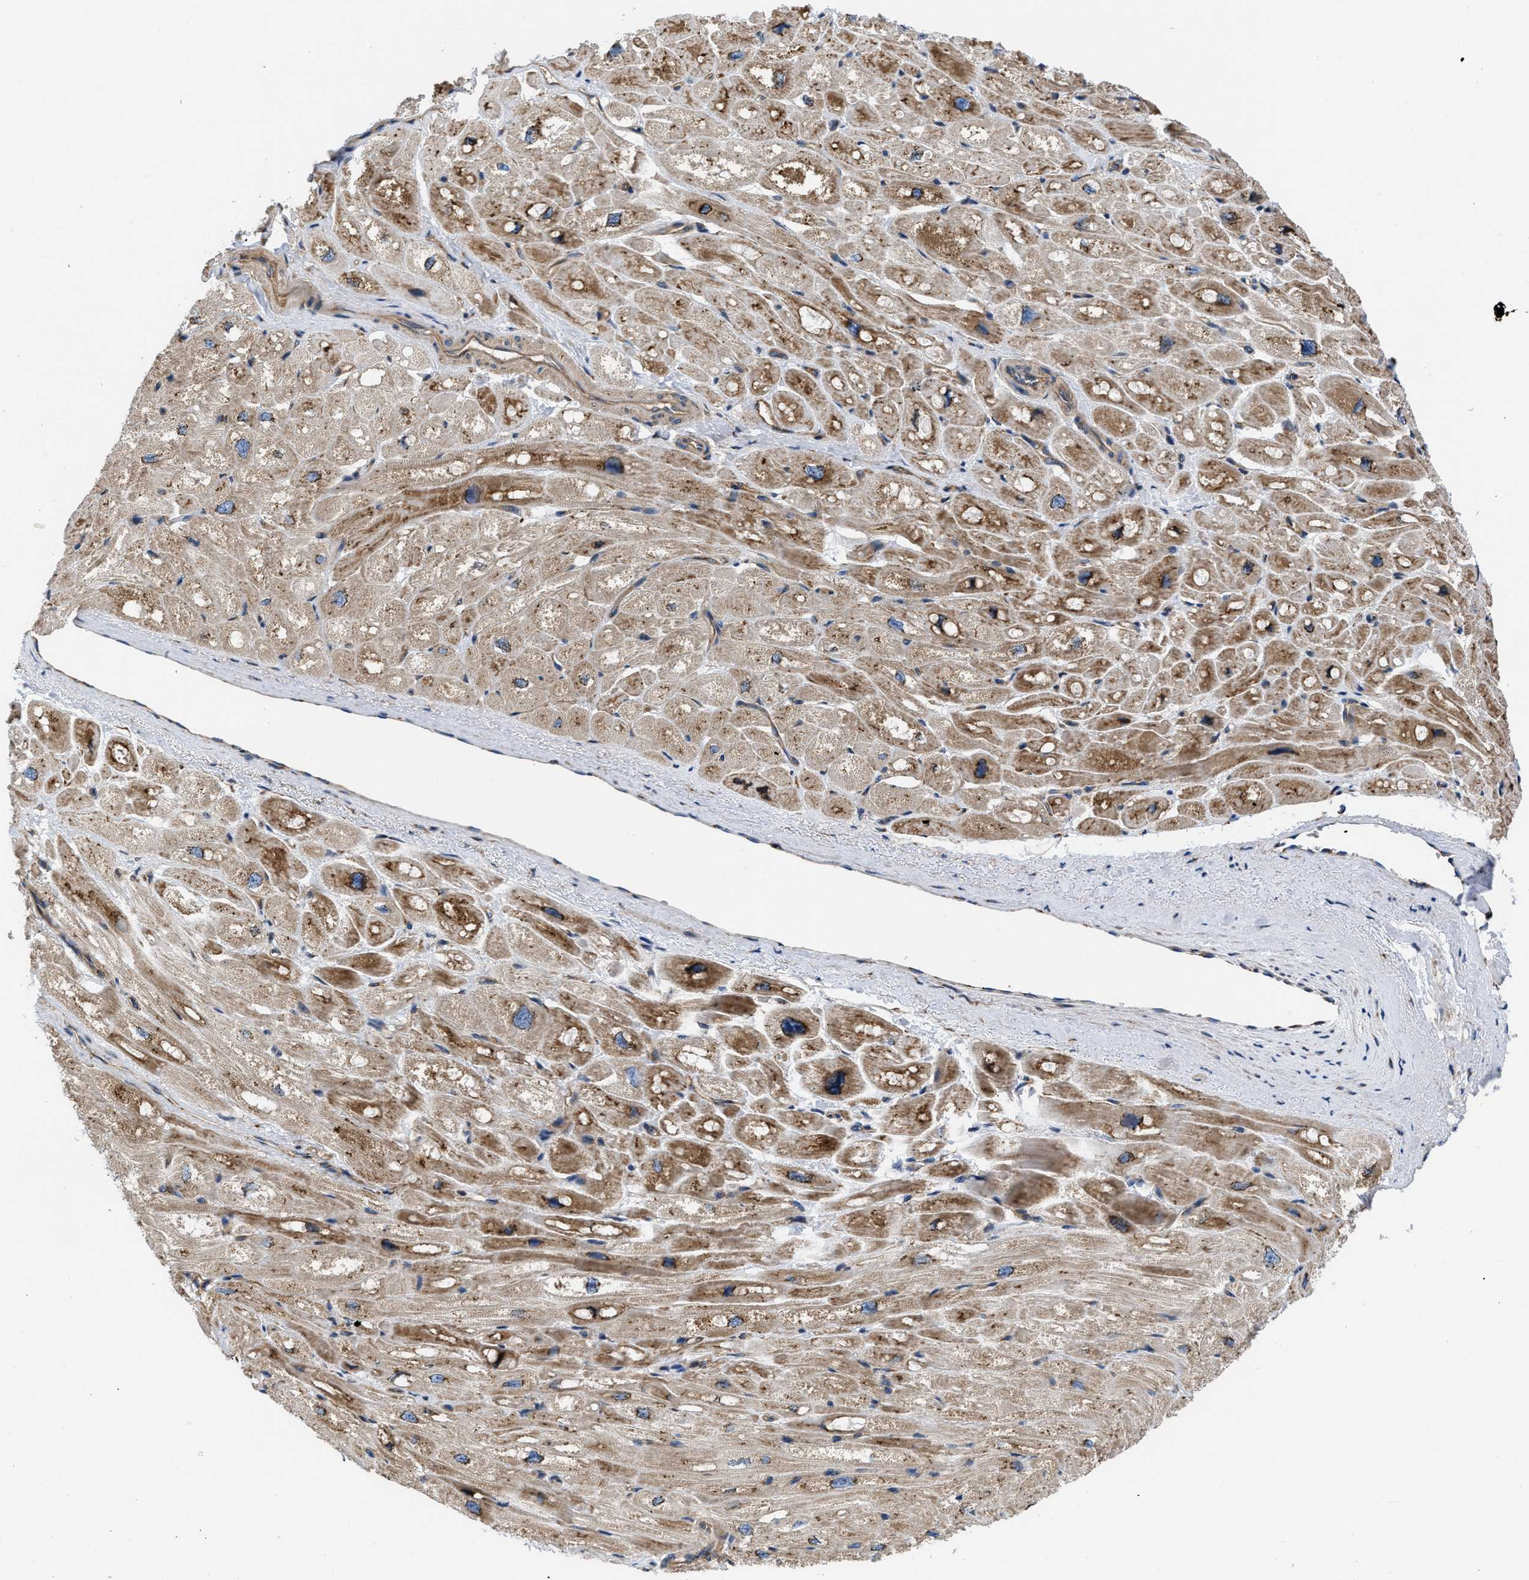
{"staining": {"intensity": "moderate", "quantity": ">75%", "location": "cytoplasmic/membranous"}, "tissue": "heart muscle", "cell_type": "Cardiomyocytes", "image_type": "normal", "snomed": [{"axis": "morphology", "description": "Normal tissue, NOS"}, {"axis": "topography", "description": "Heart"}], "caption": "Immunohistochemistry staining of normal heart muscle, which reveals medium levels of moderate cytoplasmic/membranous positivity in about >75% of cardiomyocytes indicating moderate cytoplasmic/membranous protein expression. The staining was performed using DAB (brown) for protein detection and nuclei were counterstained in hematoxylin (blue).", "gene": "CEP128", "patient": {"sex": "male", "age": 49}}